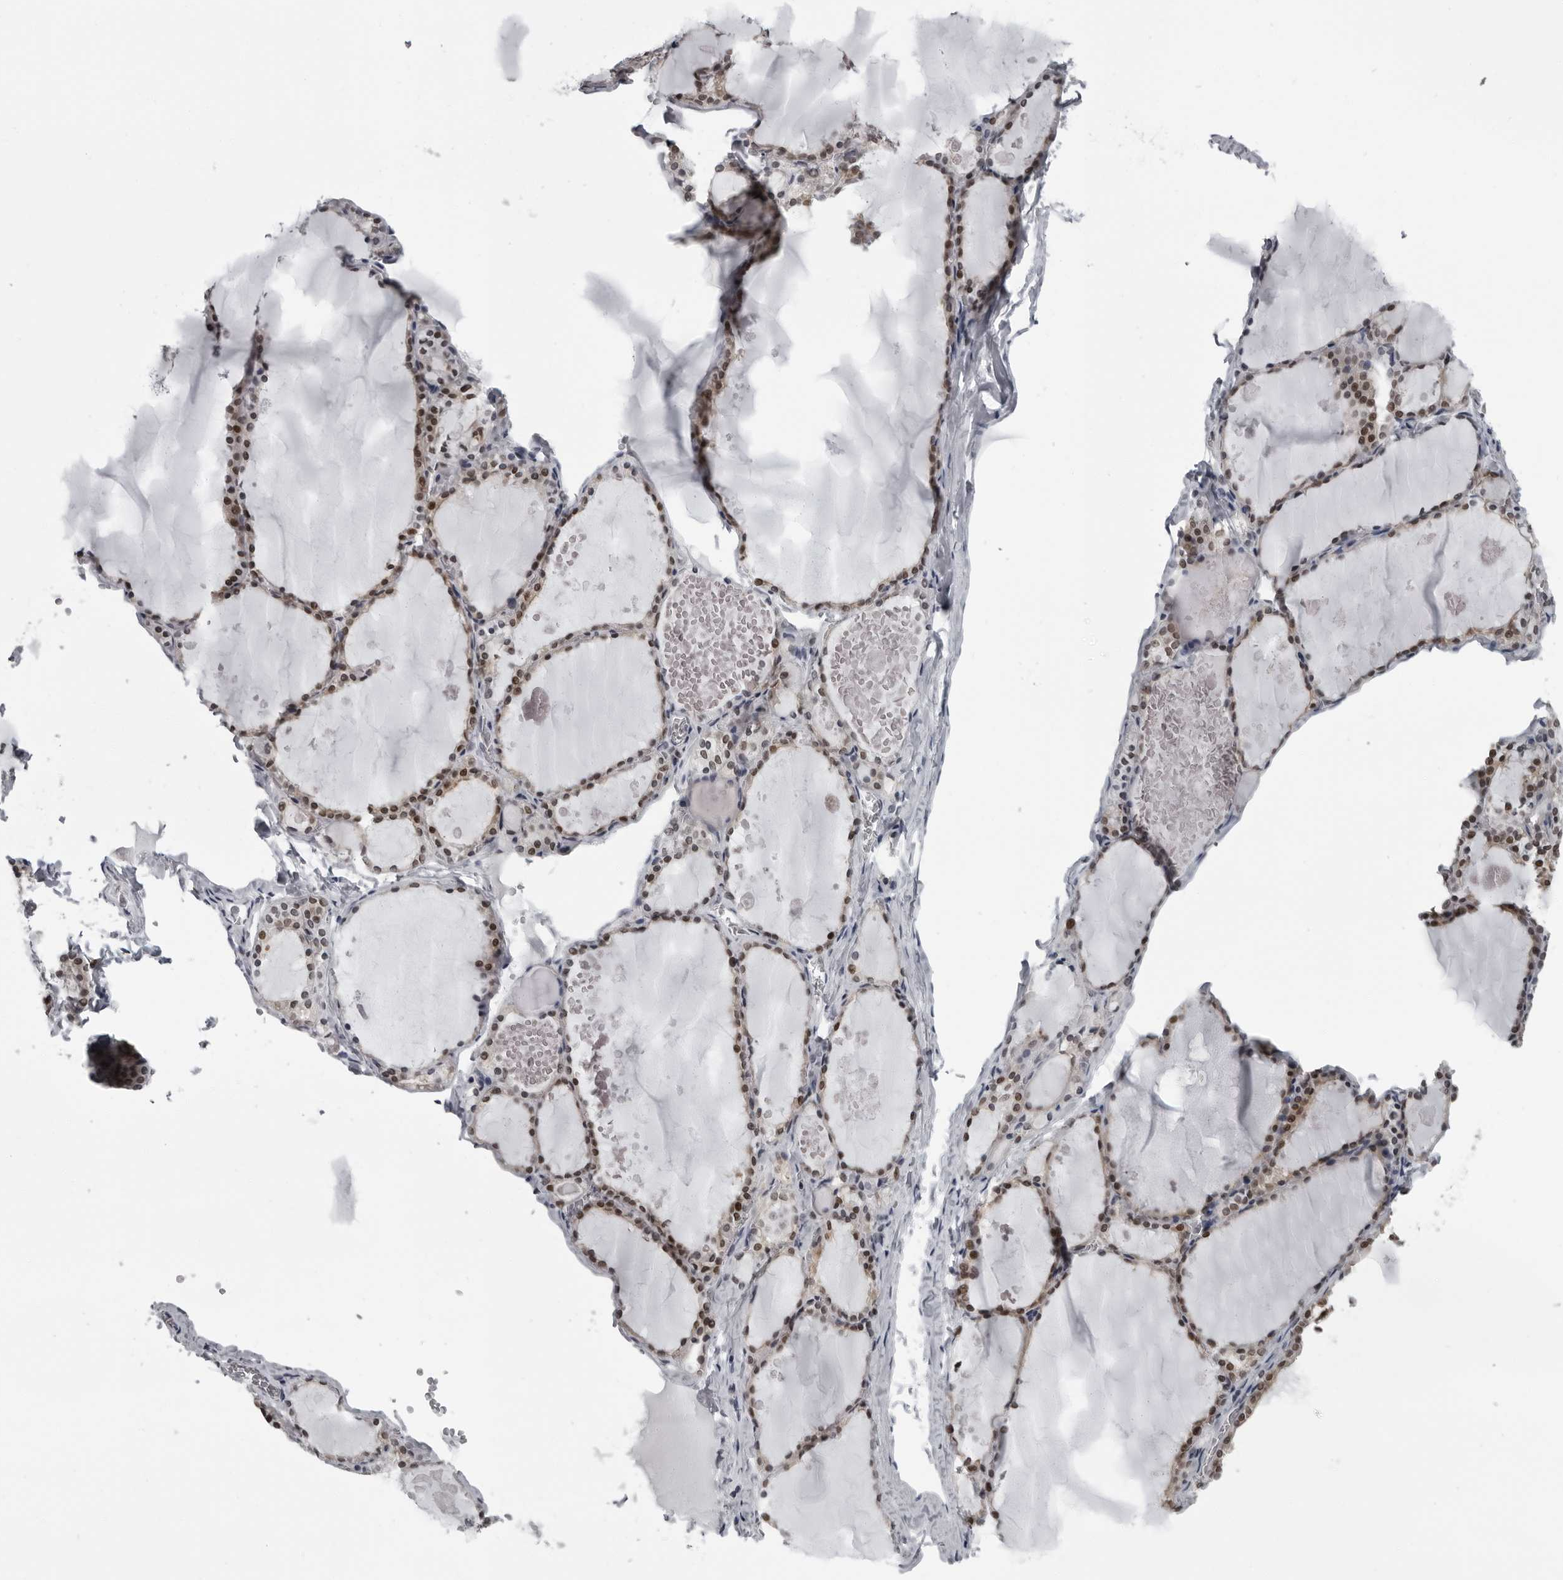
{"staining": {"intensity": "moderate", "quantity": ">75%", "location": "nuclear"}, "tissue": "thyroid gland", "cell_type": "Glandular cells", "image_type": "normal", "snomed": [{"axis": "morphology", "description": "Normal tissue, NOS"}, {"axis": "topography", "description": "Thyroid gland"}], "caption": "Immunohistochemical staining of unremarkable human thyroid gland exhibits moderate nuclear protein staining in about >75% of glandular cells.", "gene": "LZIC", "patient": {"sex": "male", "age": 56}}